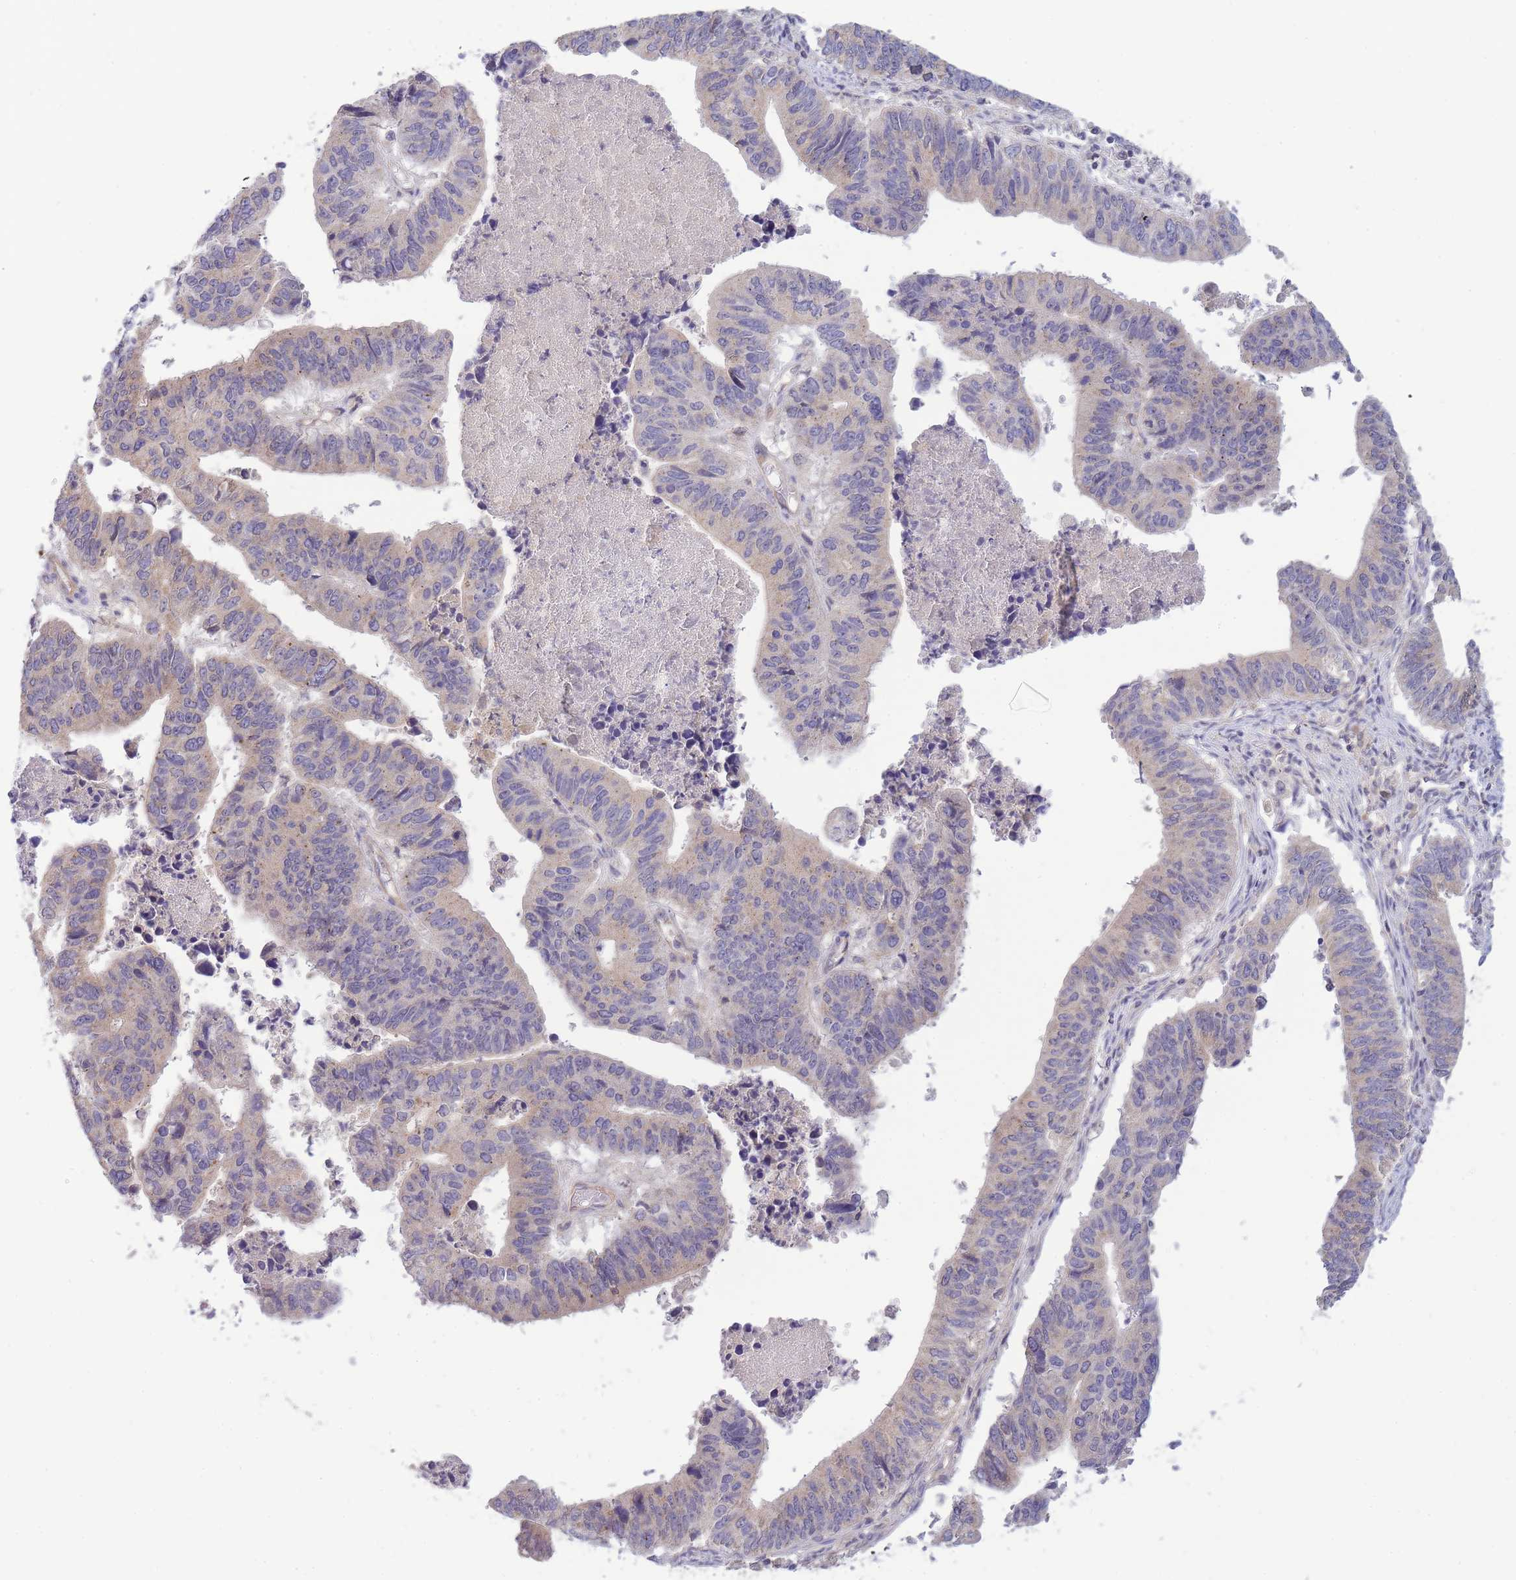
{"staining": {"intensity": "negative", "quantity": "none", "location": "none"}, "tissue": "stomach cancer", "cell_type": "Tumor cells", "image_type": "cancer", "snomed": [{"axis": "morphology", "description": "Adenocarcinoma, NOS"}, {"axis": "topography", "description": "Stomach"}], "caption": "Immunohistochemical staining of stomach cancer (adenocarcinoma) exhibits no significant staining in tumor cells.", "gene": "NDUFAF5", "patient": {"sex": "male", "age": 59}}